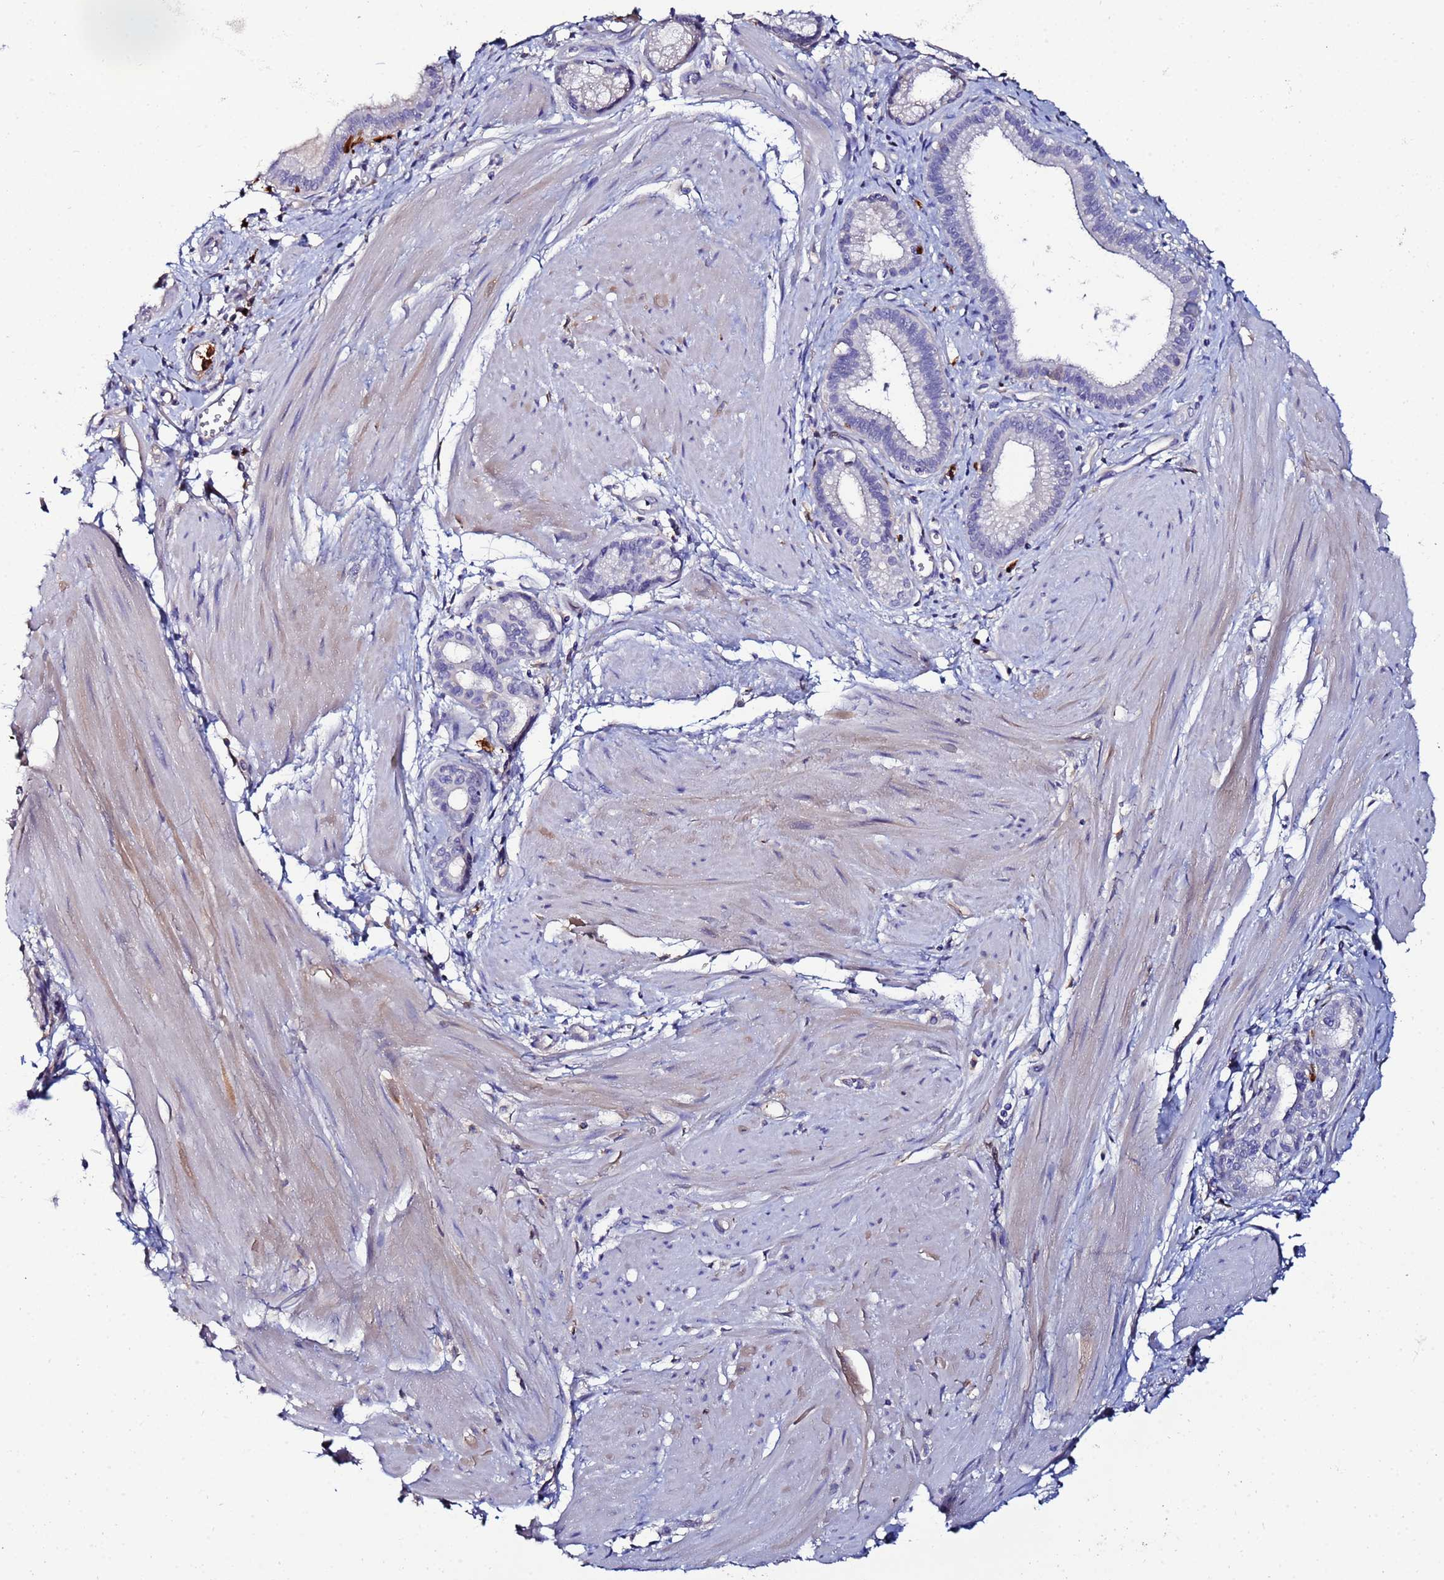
{"staining": {"intensity": "negative", "quantity": "none", "location": "none"}, "tissue": "pancreatic cancer", "cell_type": "Tumor cells", "image_type": "cancer", "snomed": [{"axis": "morphology", "description": "Adenocarcinoma, NOS"}, {"axis": "topography", "description": "Pancreas"}], "caption": "Immunohistochemistry image of human pancreatic adenocarcinoma stained for a protein (brown), which reveals no expression in tumor cells. The staining is performed using DAB (3,3'-diaminobenzidine) brown chromogen with nuclei counter-stained in using hematoxylin.", "gene": "TUBAL3", "patient": {"sex": "female", "age": 72}}